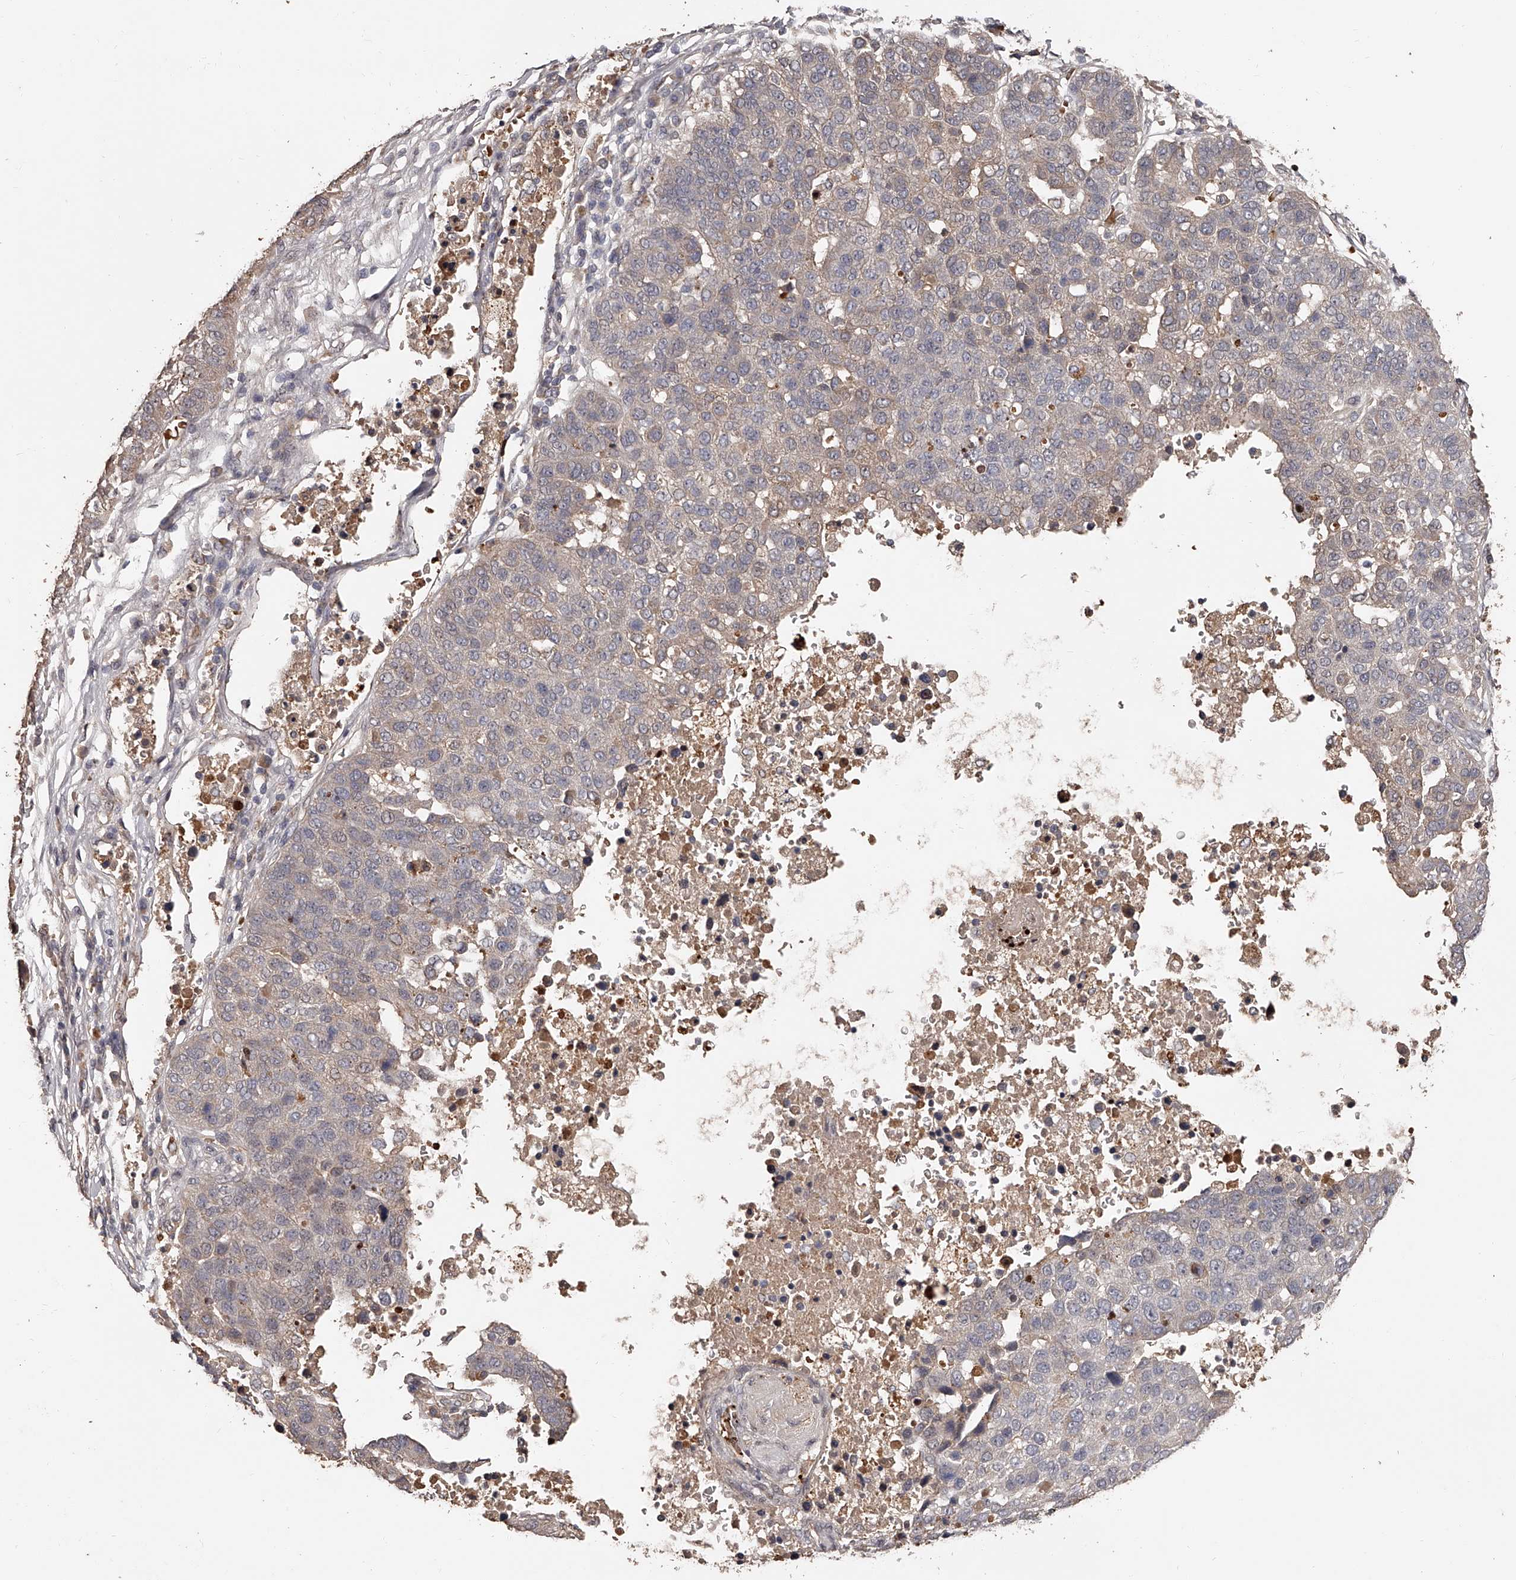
{"staining": {"intensity": "weak", "quantity": "<25%", "location": "cytoplasmic/membranous"}, "tissue": "pancreatic cancer", "cell_type": "Tumor cells", "image_type": "cancer", "snomed": [{"axis": "morphology", "description": "Adenocarcinoma, NOS"}, {"axis": "topography", "description": "Pancreas"}], "caption": "Tumor cells show no significant expression in pancreatic cancer (adenocarcinoma).", "gene": "URGCP", "patient": {"sex": "female", "age": 61}}